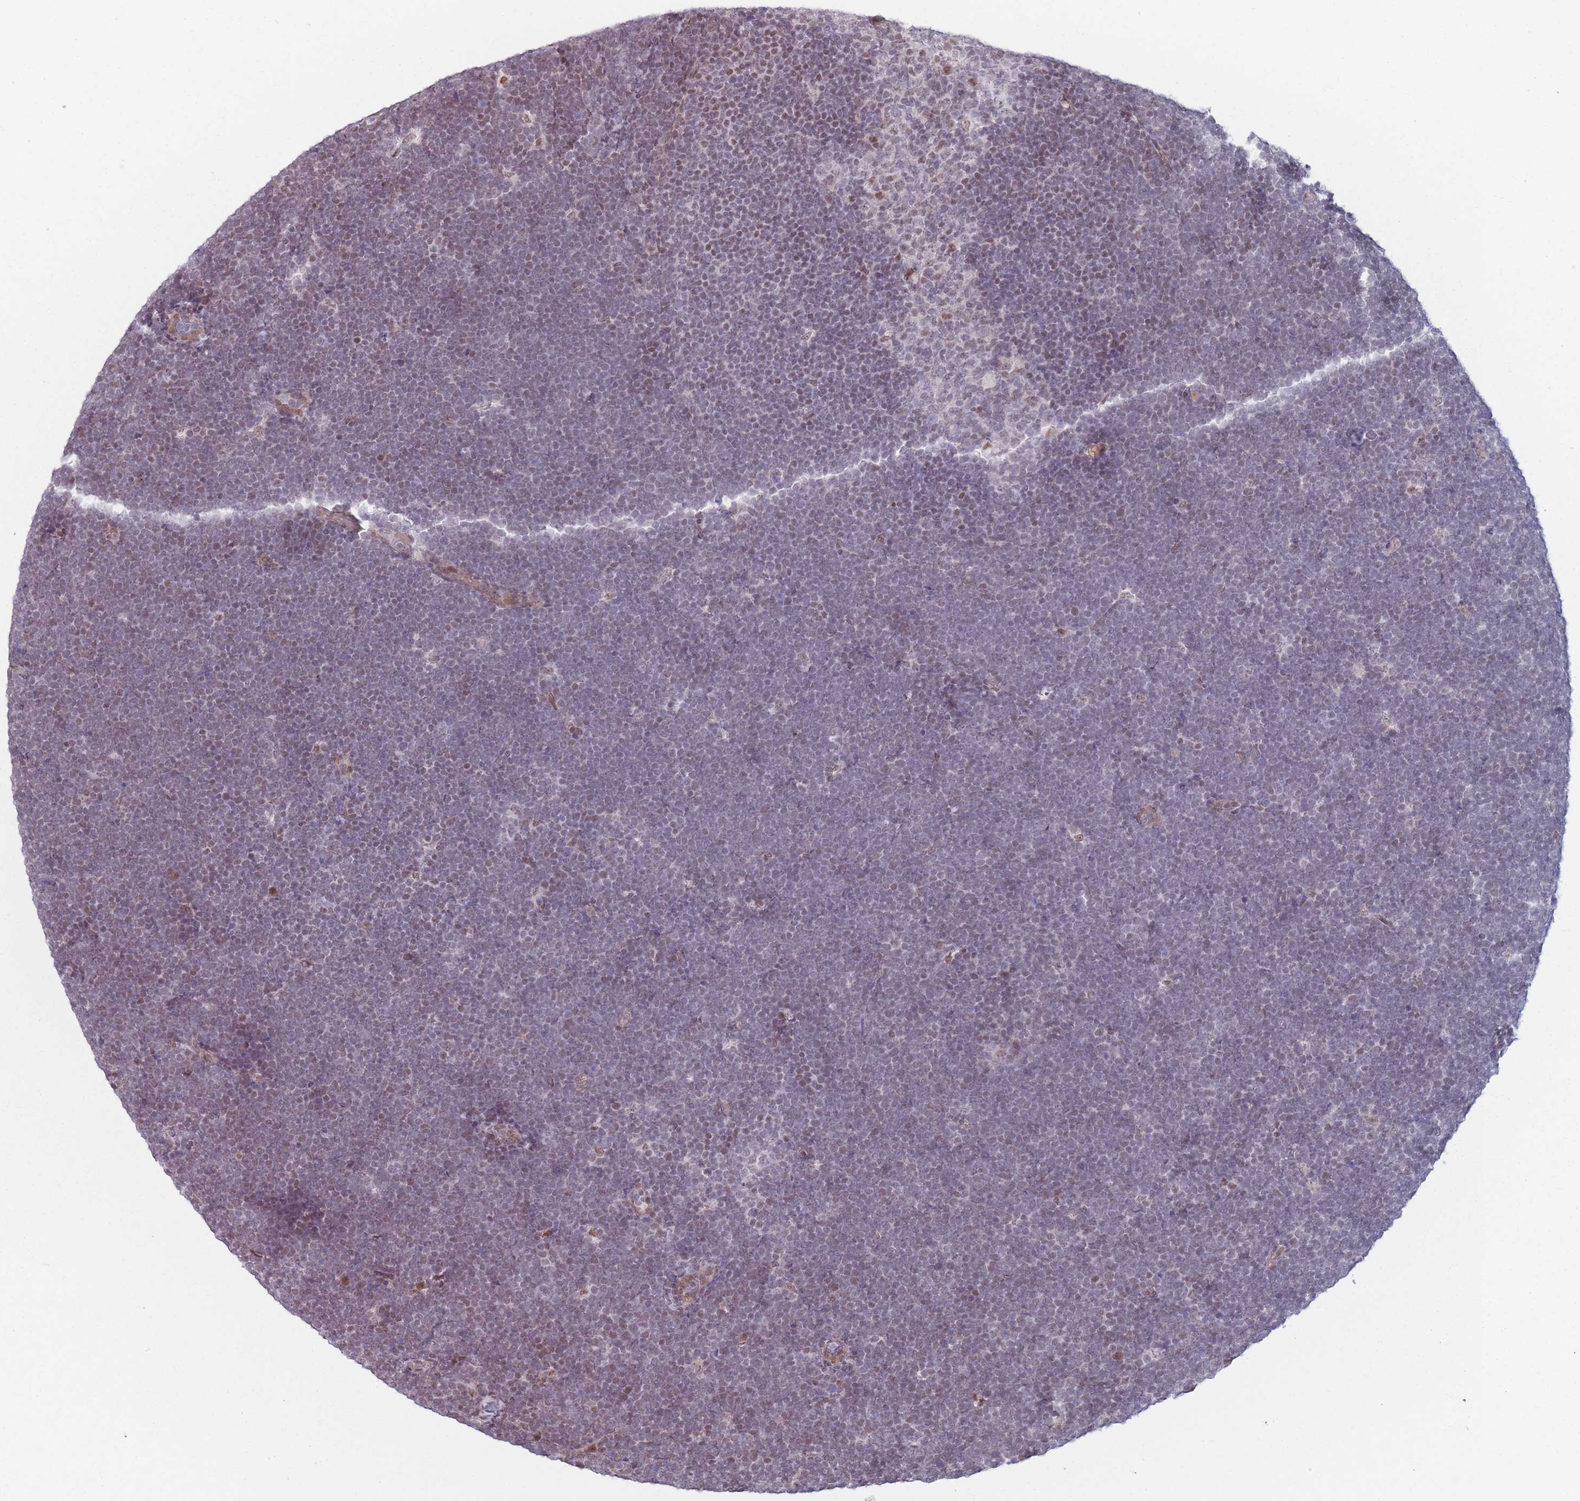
{"staining": {"intensity": "weak", "quantity": "25%-75%", "location": "nuclear"}, "tissue": "lymphoma", "cell_type": "Tumor cells", "image_type": "cancer", "snomed": [{"axis": "morphology", "description": "Malignant lymphoma, non-Hodgkin's type, High grade"}, {"axis": "topography", "description": "Lymph node"}], "caption": "Immunohistochemical staining of lymphoma reveals low levels of weak nuclear protein staining in approximately 25%-75% of tumor cells.", "gene": "SH3BGRL2", "patient": {"sex": "male", "age": 13}}